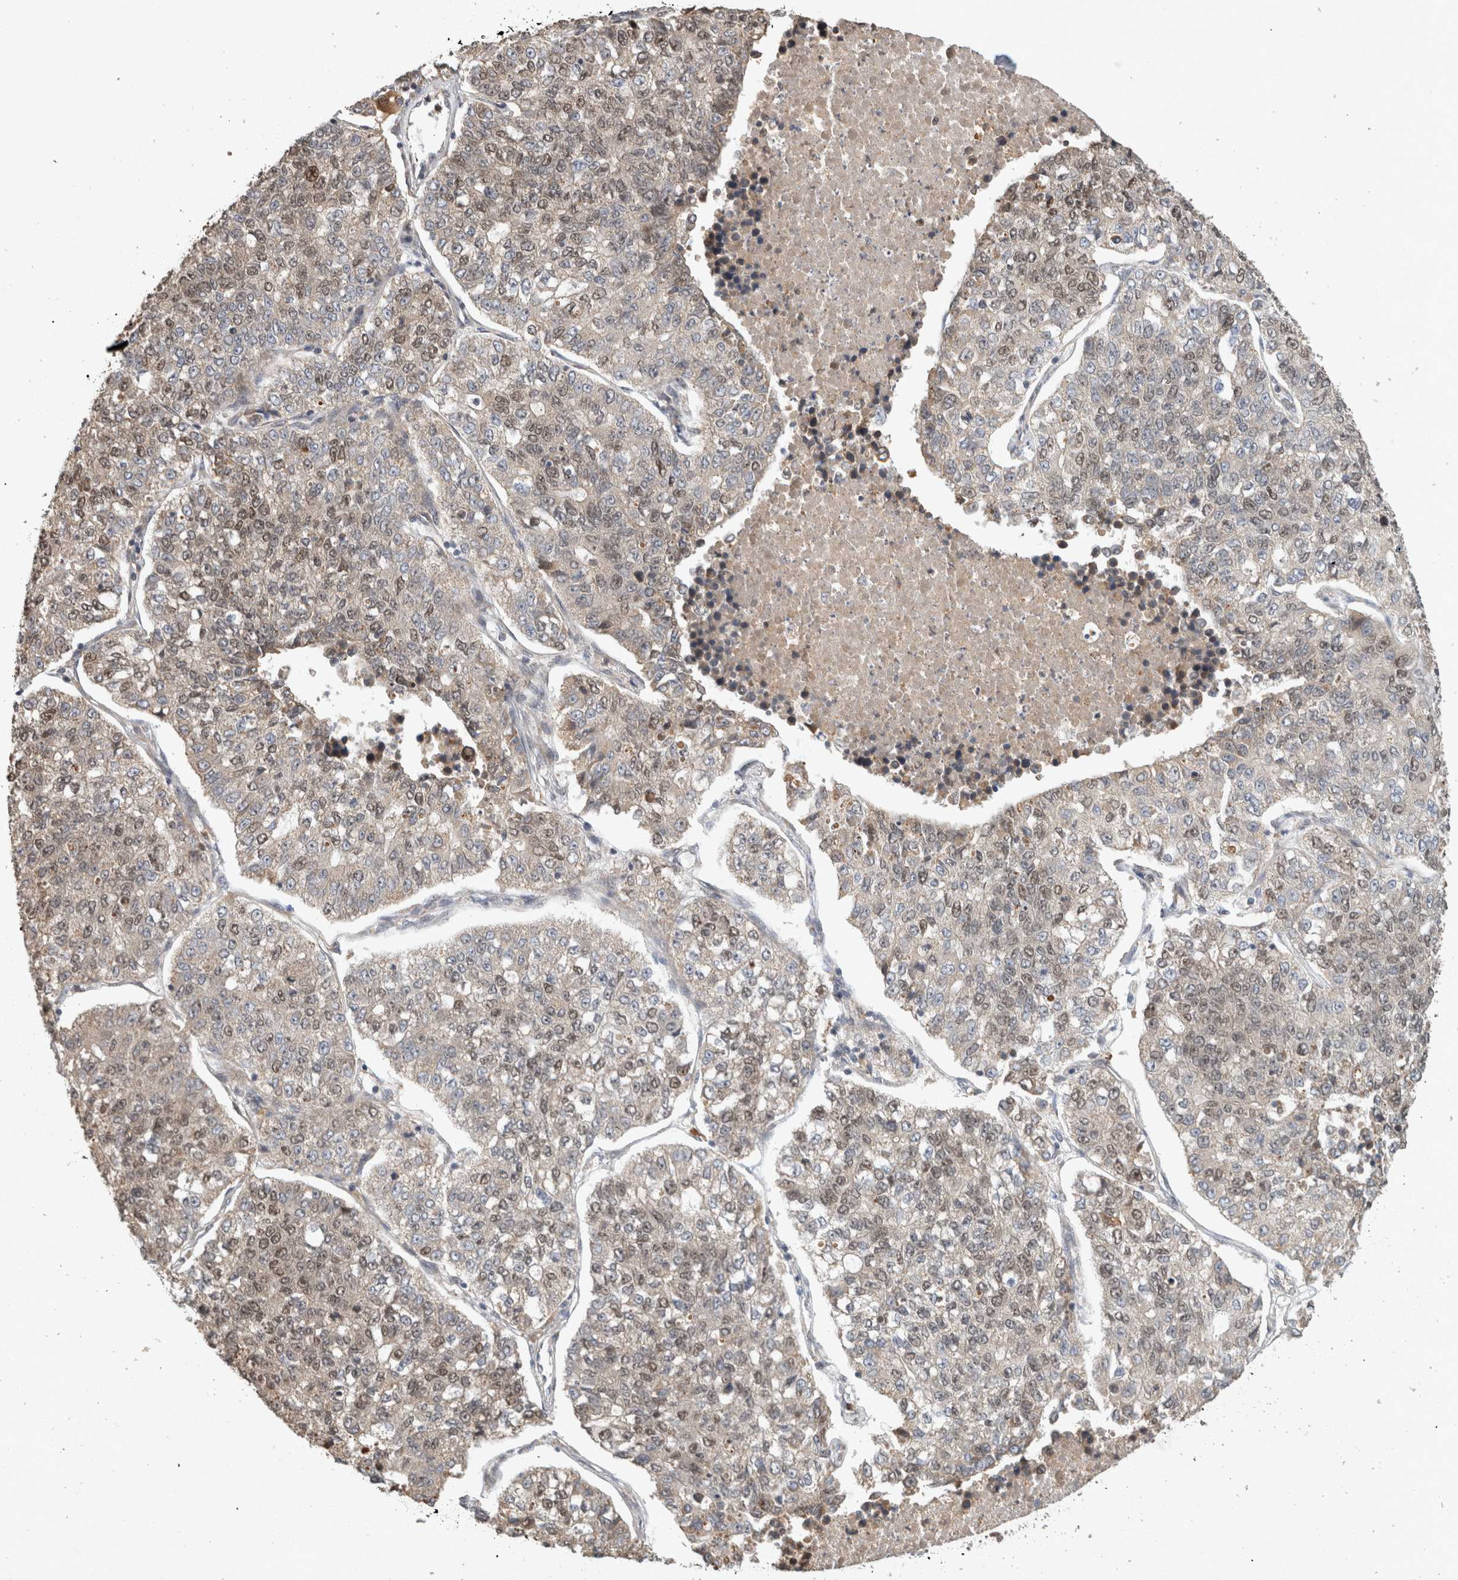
{"staining": {"intensity": "weak", "quantity": "25%-75%", "location": "nuclear"}, "tissue": "lung cancer", "cell_type": "Tumor cells", "image_type": "cancer", "snomed": [{"axis": "morphology", "description": "Adenocarcinoma, NOS"}, {"axis": "topography", "description": "Lung"}], "caption": "Lung adenocarcinoma stained with a brown dye demonstrates weak nuclear positive staining in approximately 25%-75% of tumor cells.", "gene": "GINS4", "patient": {"sex": "male", "age": 49}}